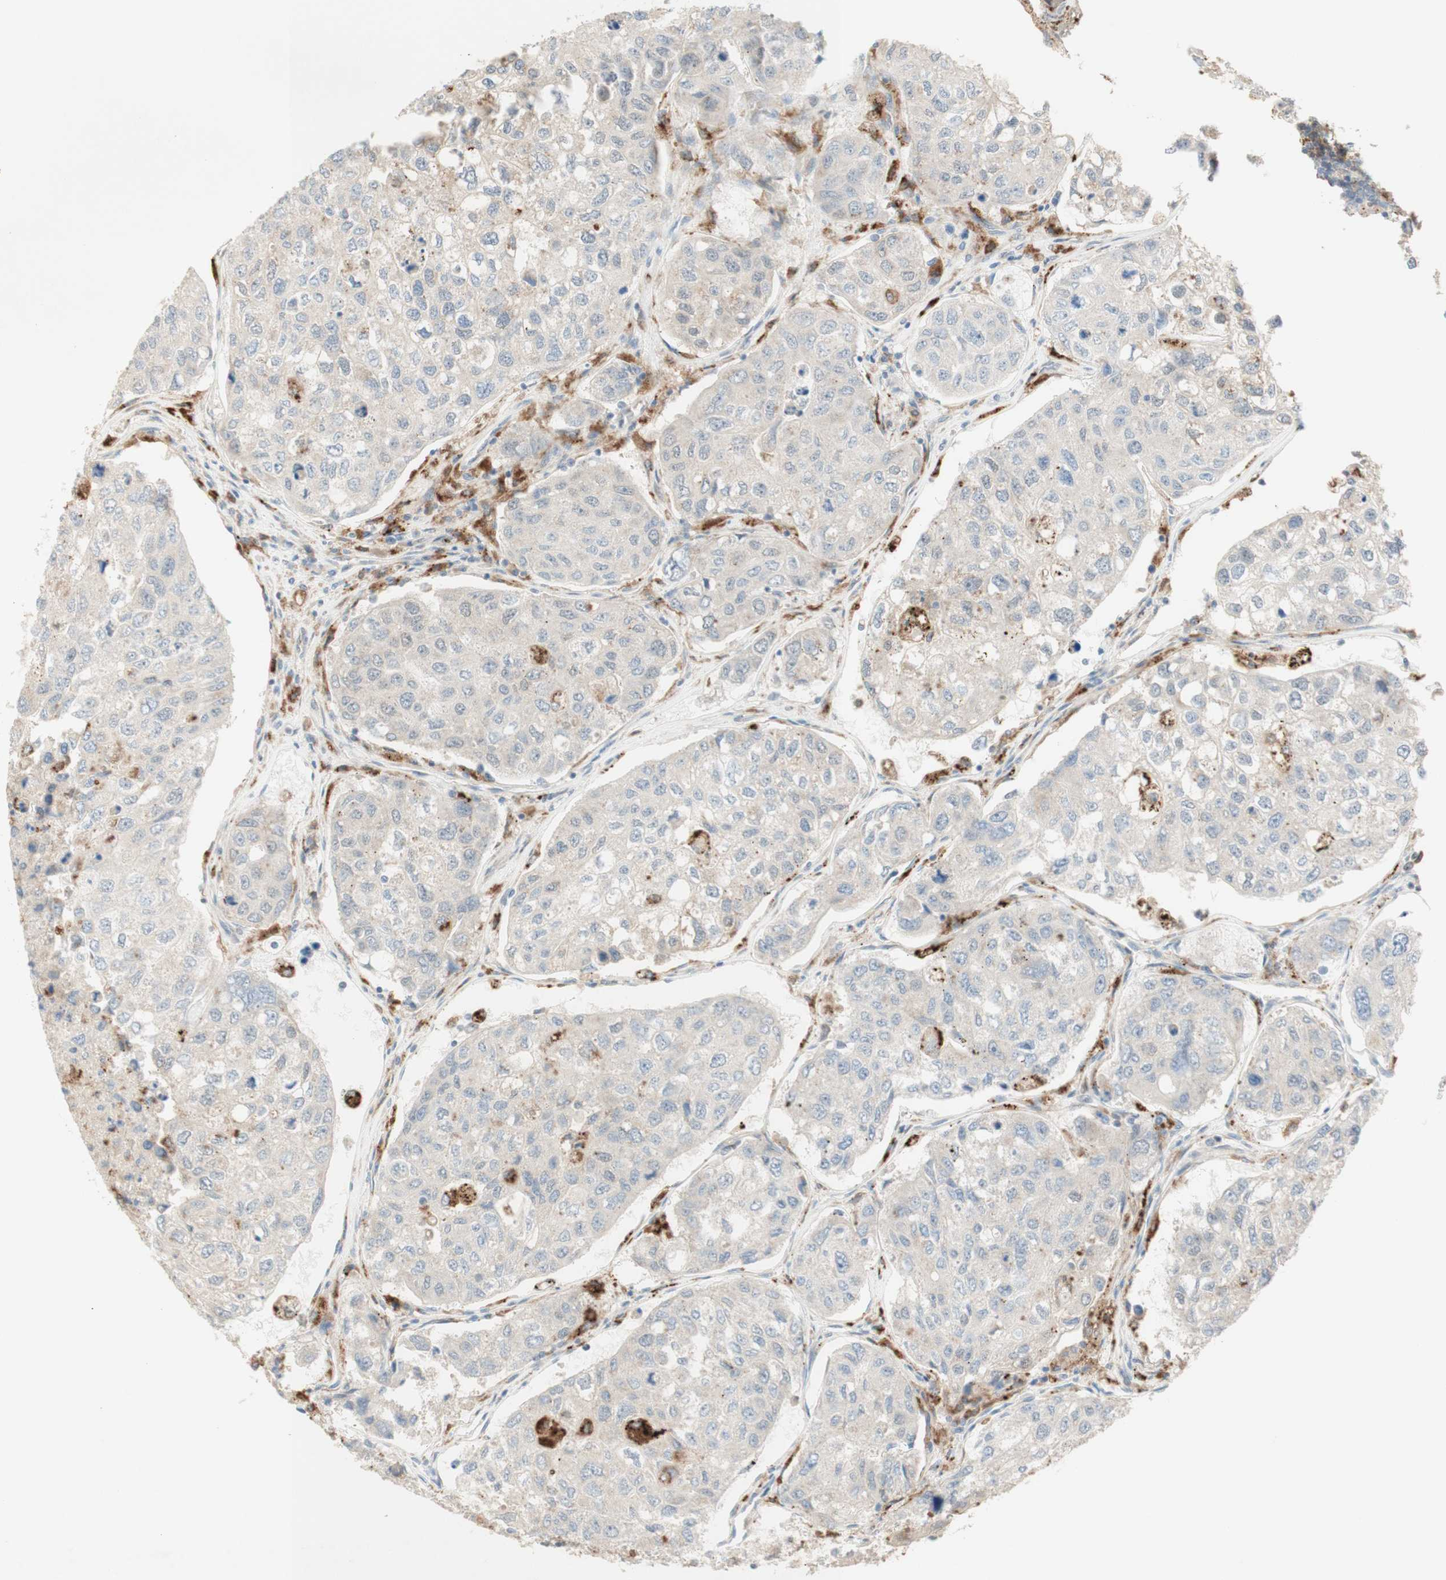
{"staining": {"intensity": "weak", "quantity": "<25%", "location": "nuclear"}, "tissue": "urothelial cancer", "cell_type": "Tumor cells", "image_type": "cancer", "snomed": [{"axis": "morphology", "description": "Urothelial carcinoma, High grade"}, {"axis": "topography", "description": "Lymph node"}, {"axis": "topography", "description": "Urinary bladder"}], "caption": "Tumor cells are negative for brown protein staining in urothelial carcinoma (high-grade).", "gene": "GAPT", "patient": {"sex": "male", "age": 51}}